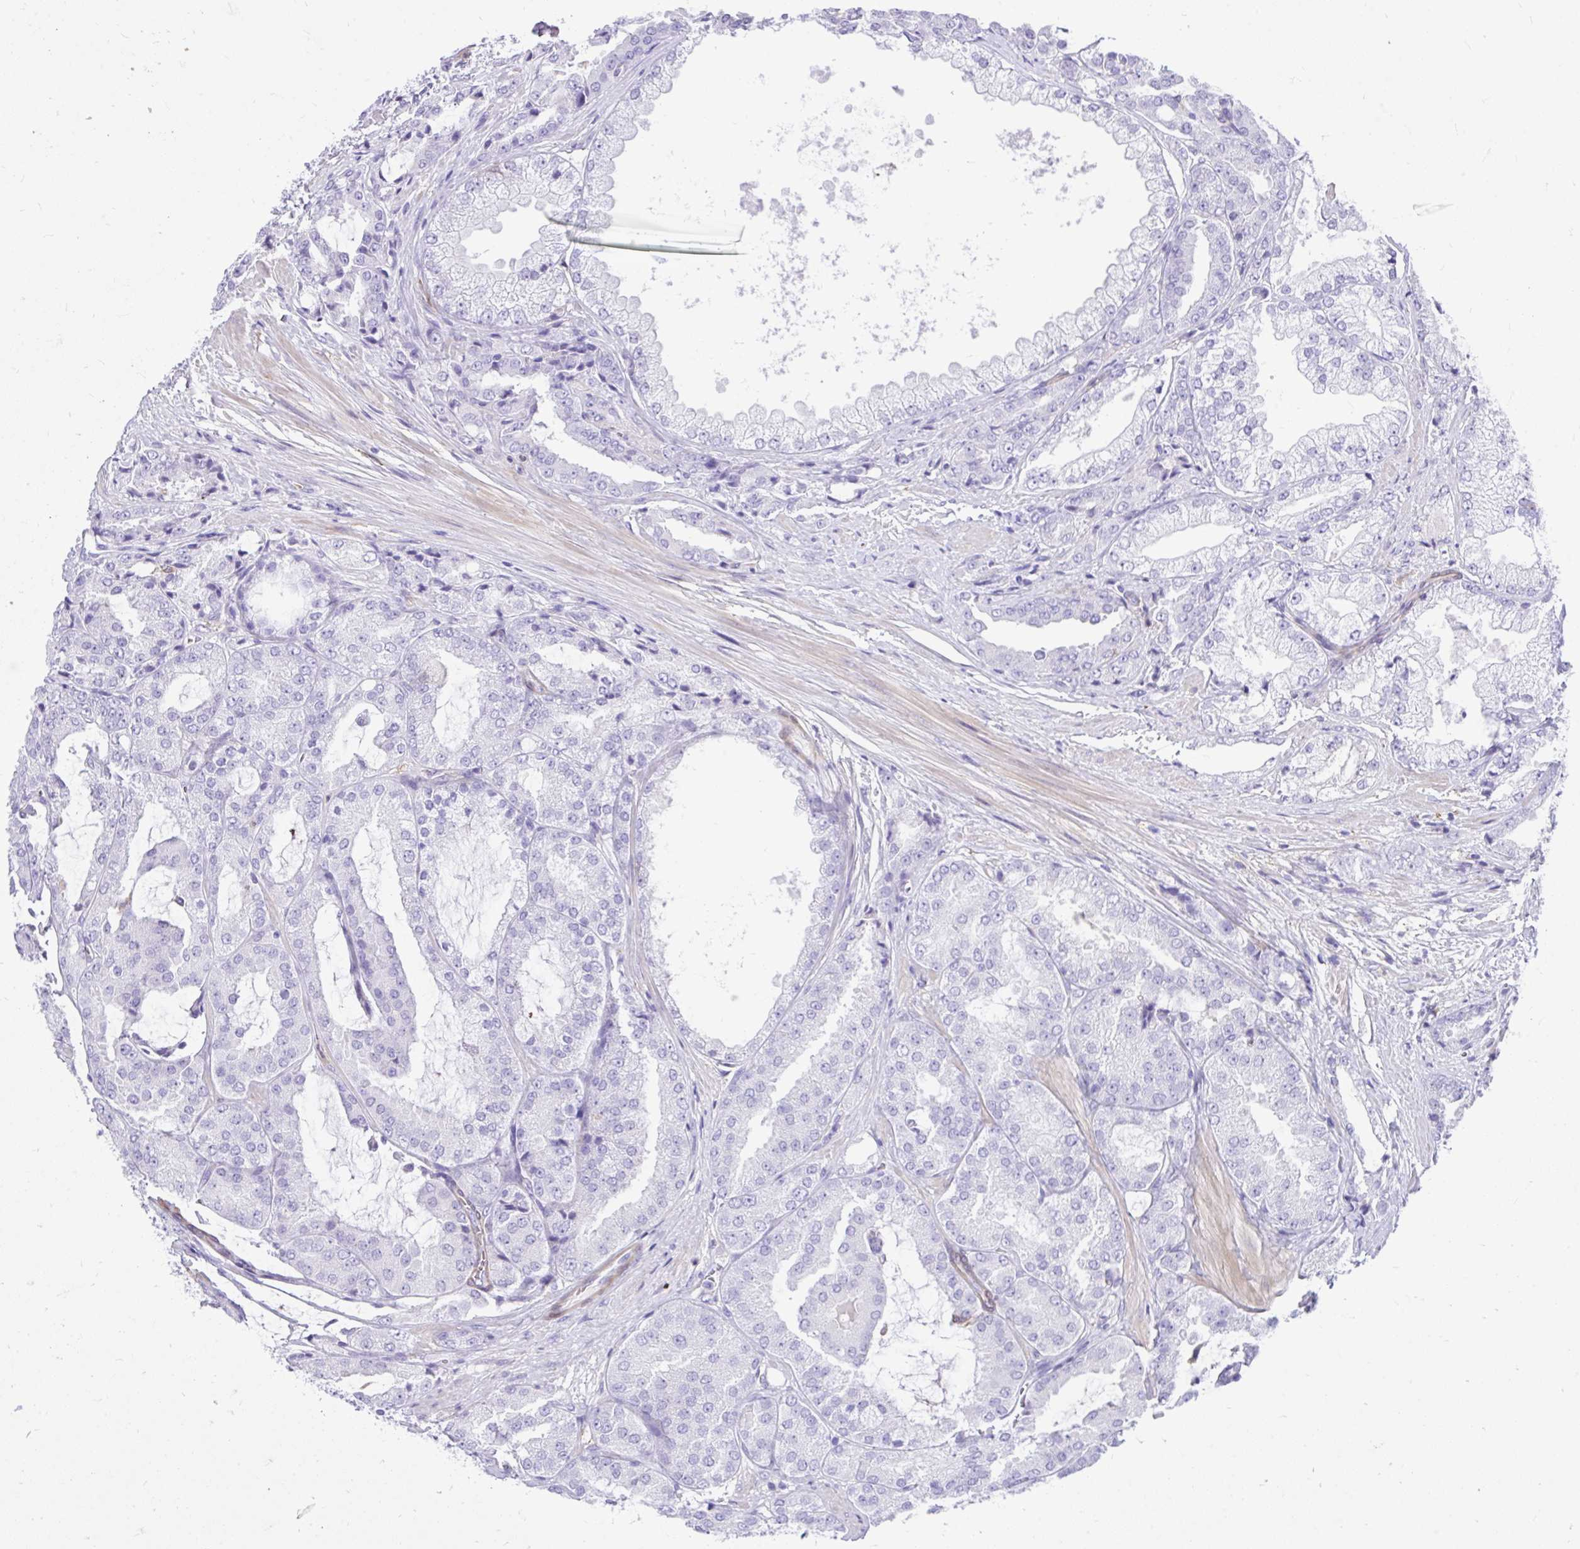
{"staining": {"intensity": "negative", "quantity": "none", "location": "none"}, "tissue": "prostate cancer", "cell_type": "Tumor cells", "image_type": "cancer", "snomed": [{"axis": "morphology", "description": "Adenocarcinoma, High grade"}, {"axis": "topography", "description": "Prostate"}], "caption": "A photomicrograph of prostate cancer (adenocarcinoma (high-grade)) stained for a protein shows no brown staining in tumor cells.", "gene": "TLR7", "patient": {"sex": "male", "age": 68}}